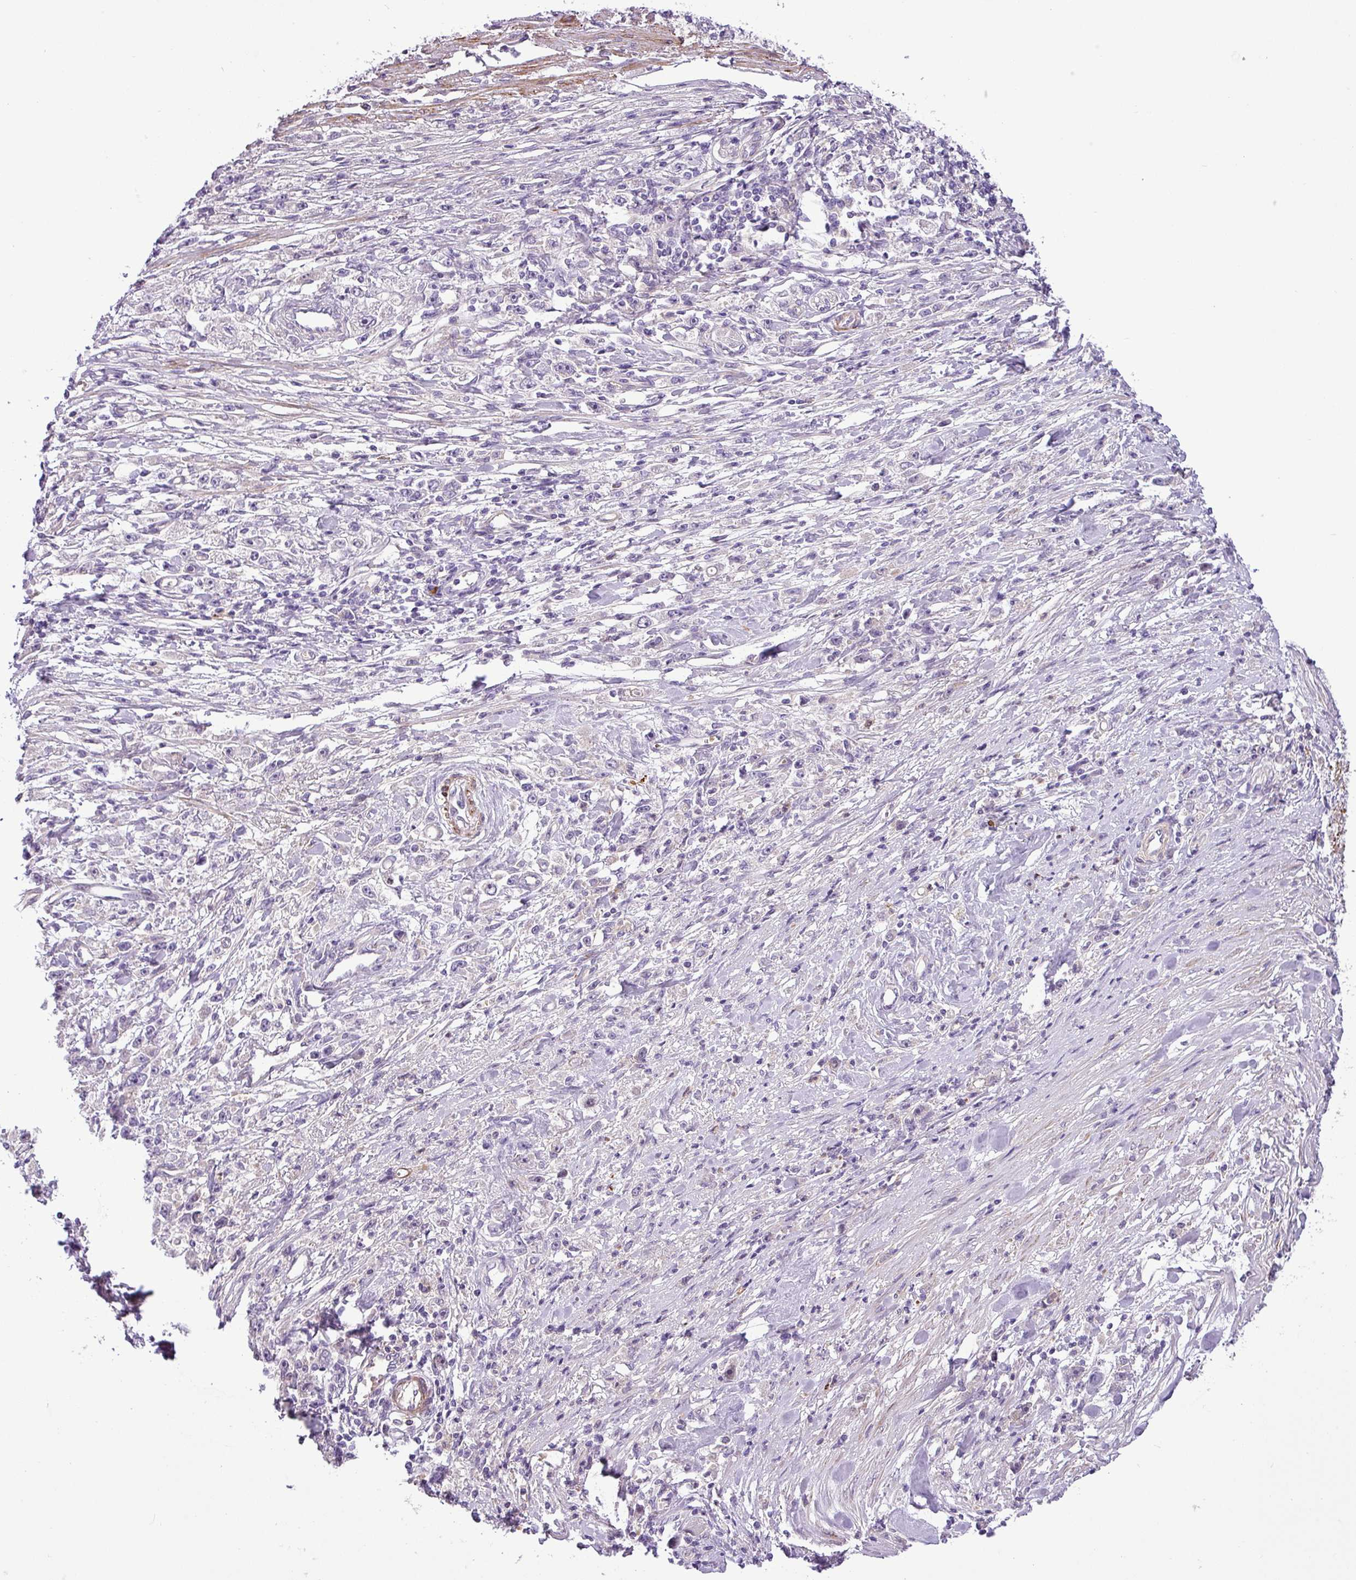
{"staining": {"intensity": "negative", "quantity": "none", "location": "none"}, "tissue": "stomach cancer", "cell_type": "Tumor cells", "image_type": "cancer", "snomed": [{"axis": "morphology", "description": "Adenocarcinoma, NOS"}, {"axis": "topography", "description": "Stomach"}], "caption": "The immunohistochemistry micrograph has no significant expression in tumor cells of adenocarcinoma (stomach) tissue.", "gene": "NBEAL2", "patient": {"sex": "female", "age": 59}}